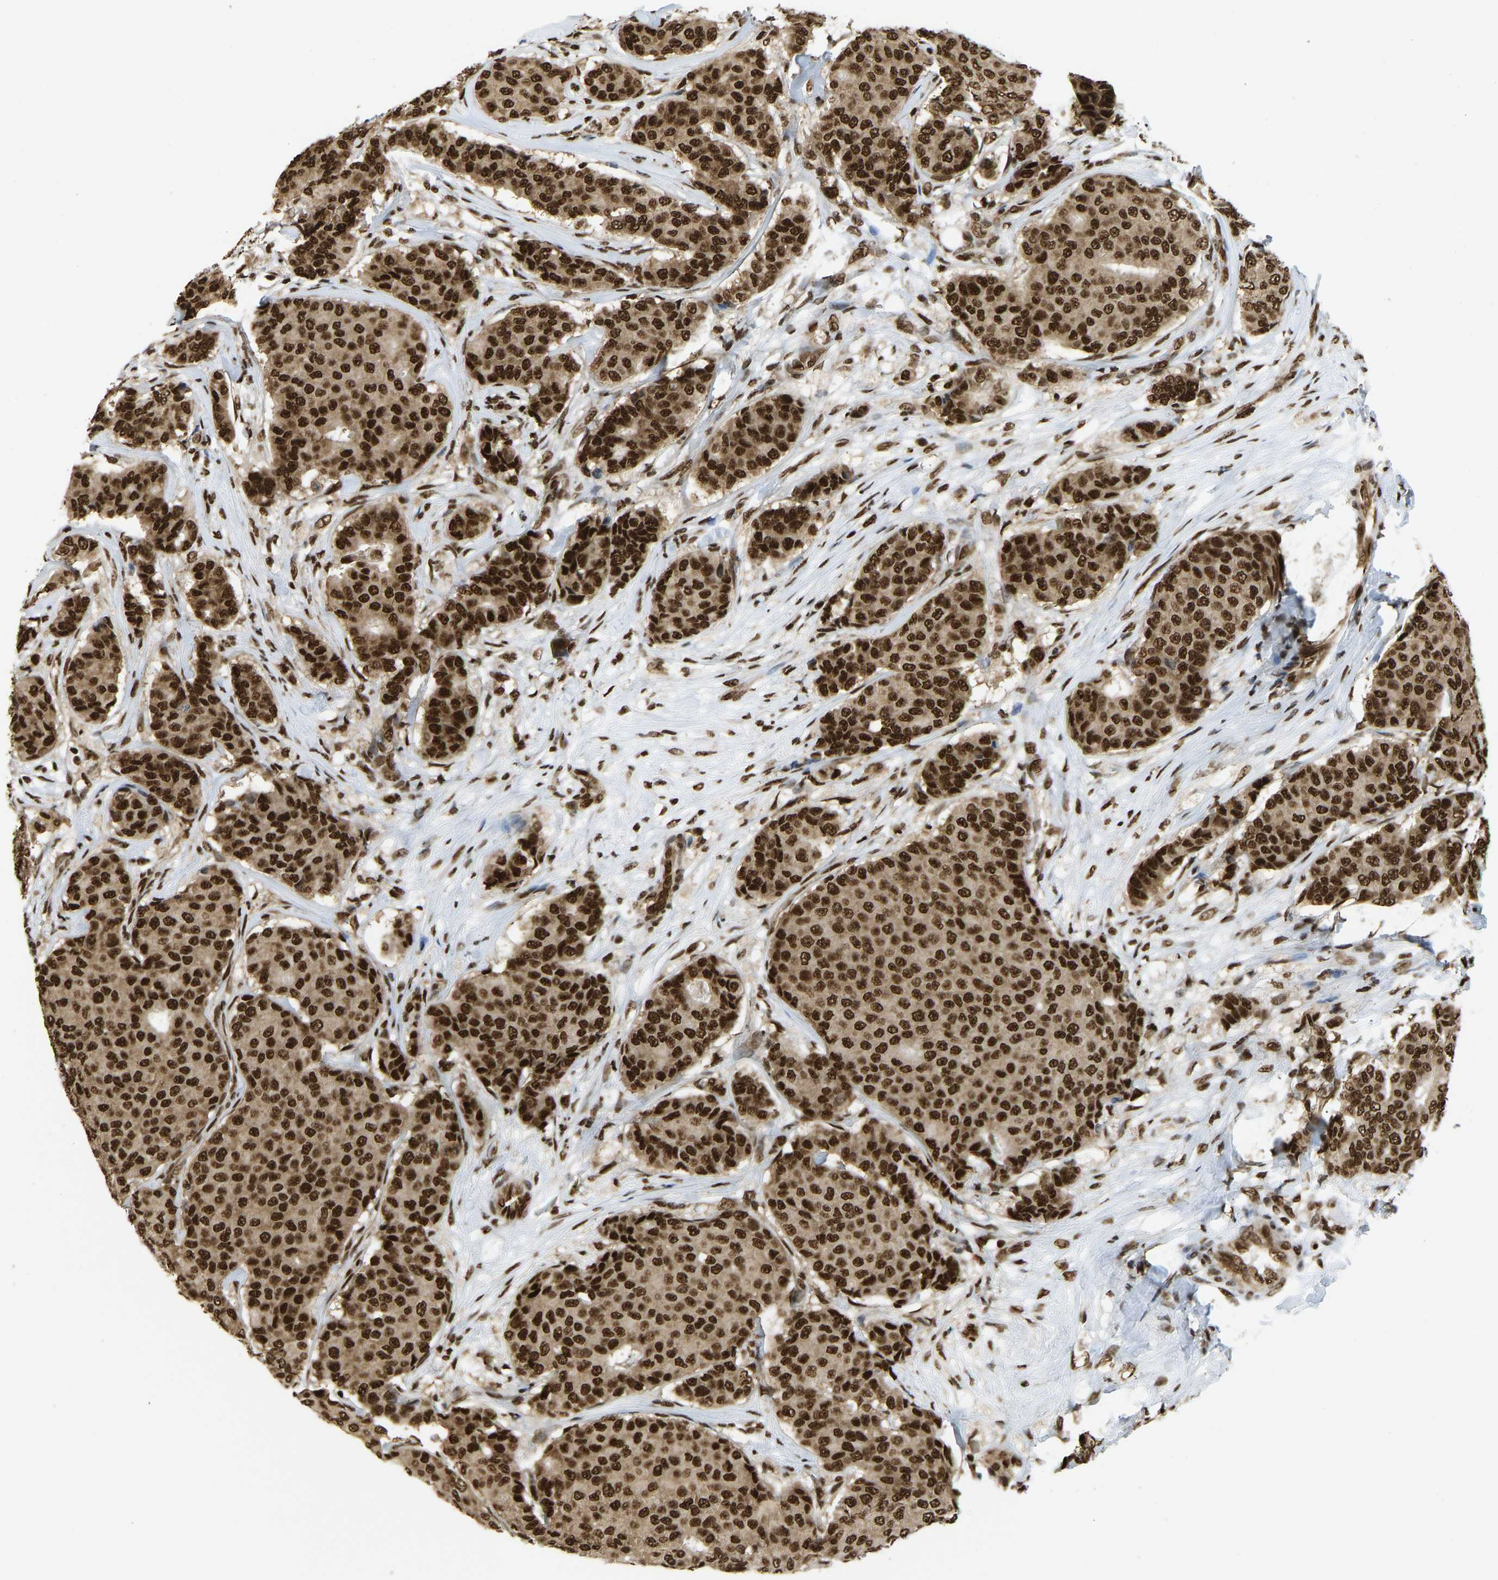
{"staining": {"intensity": "strong", "quantity": ">75%", "location": "cytoplasmic/membranous,nuclear"}, "tissue": "breast cancer", "cell_type": "Tumor cells", "image_type": "cancer", "snomed": [{"axis": "morphology", "description": "Duct carcinoma"}, {"axis": "topography", "description": "Breast"}], "caption": "Immunohistochemistry histopathology image of breast cancer stained for a protein (brown), which reveals high levels of strong cytoplasmic/membranous and nuclear staining in about >75% of tumor cells.", "gene": "ZSCAN20", "patient": {"sex": "female", "age": 75}}